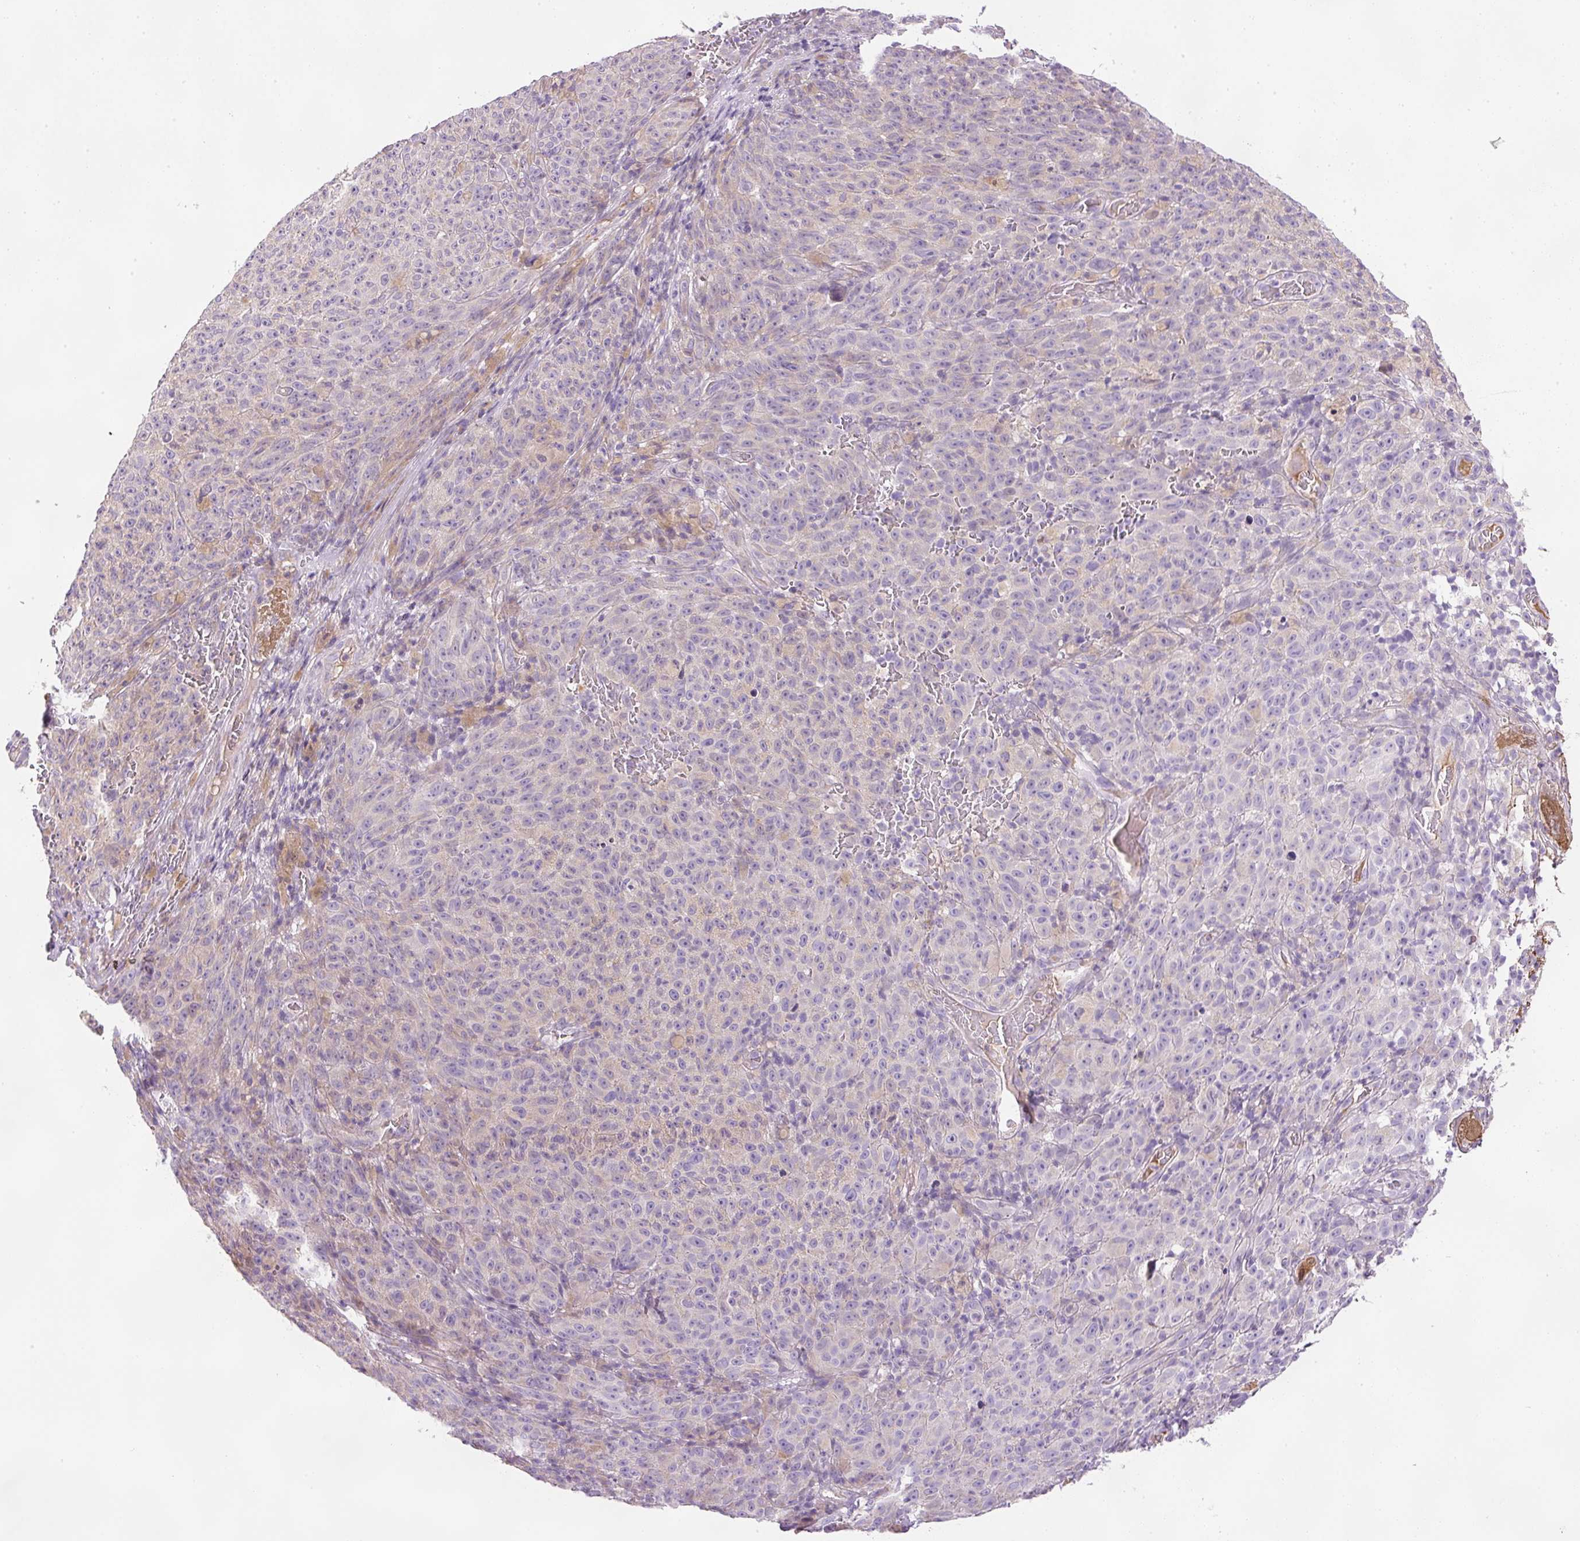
{"staining": {"intensity": "negative", "quantity": "none", "location": "none"}, "tissue": "melanoma", "cell_type": "Tumor cells", "image_type": "cancer", "snomed": [{"axis": "morphology", "description": "Malignant melanoma, NOS"}, {"axis": "topography", "description": "Skin"}], "caption": "Immunohistochemistry of human melanoma reveals no expression in tumor cells.", "gene": "KPNA5", "patient": {"sex": "female", "age": 82}}